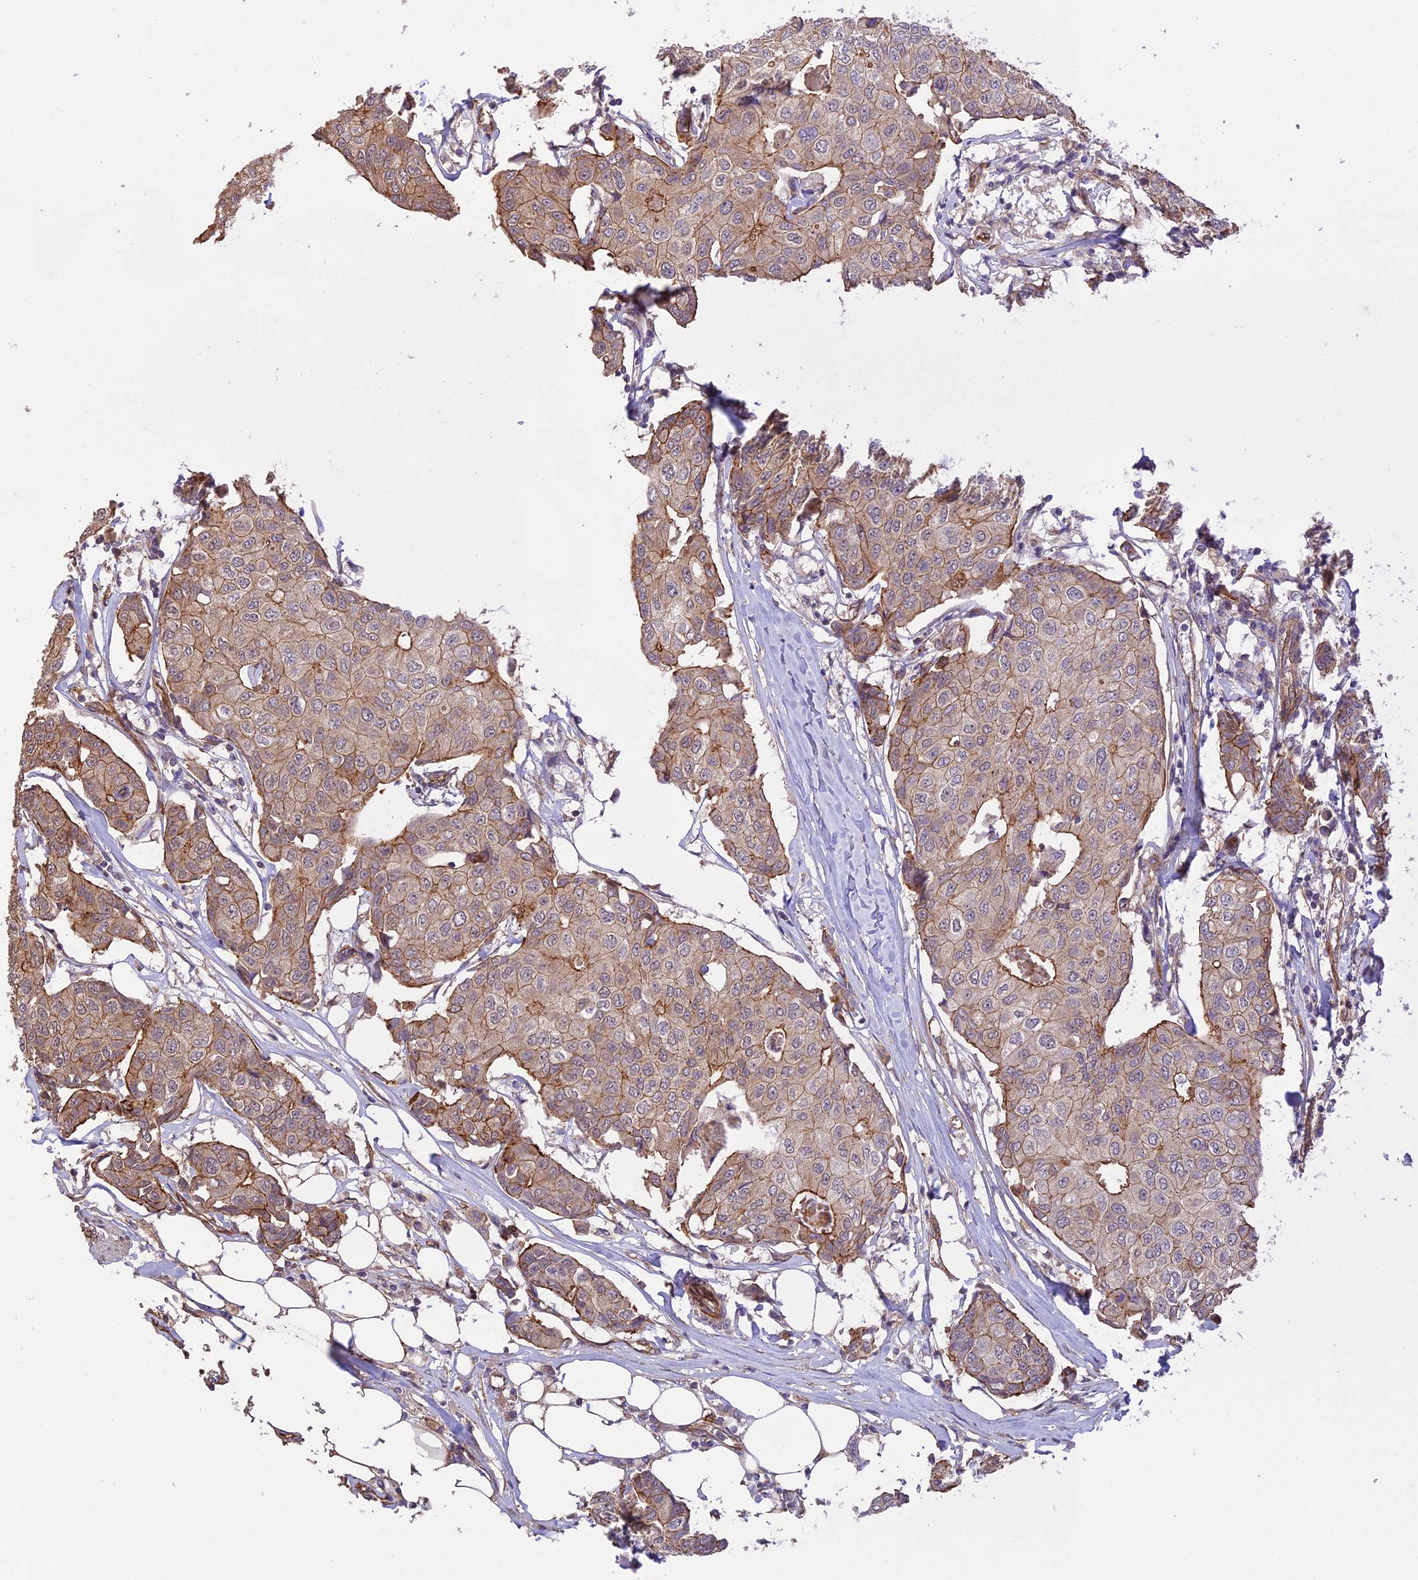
{"staining": {"intensity": "moderate", "quantity": ">75%", "location": "cytoplasmic/membranous"}, "tissue": "breast cancer", "cell_type": "Tumor cells", "image_type": "cancer", "snomed": [{"axis": "morphology", "description": "Duct carcinoma"}, {"axis": "topography", "description": "Breast"}], "caption": "Protein expression analysis of human breast intraductal carcinoma reveals moderate cytoplasmic/membranous expression in about >75% of tumor cells. (DAB IHC, brown staining for protein, blue staining for nuclei).", "gene": "HOMER2", "patient": {"sex": "female", "age": 80}}